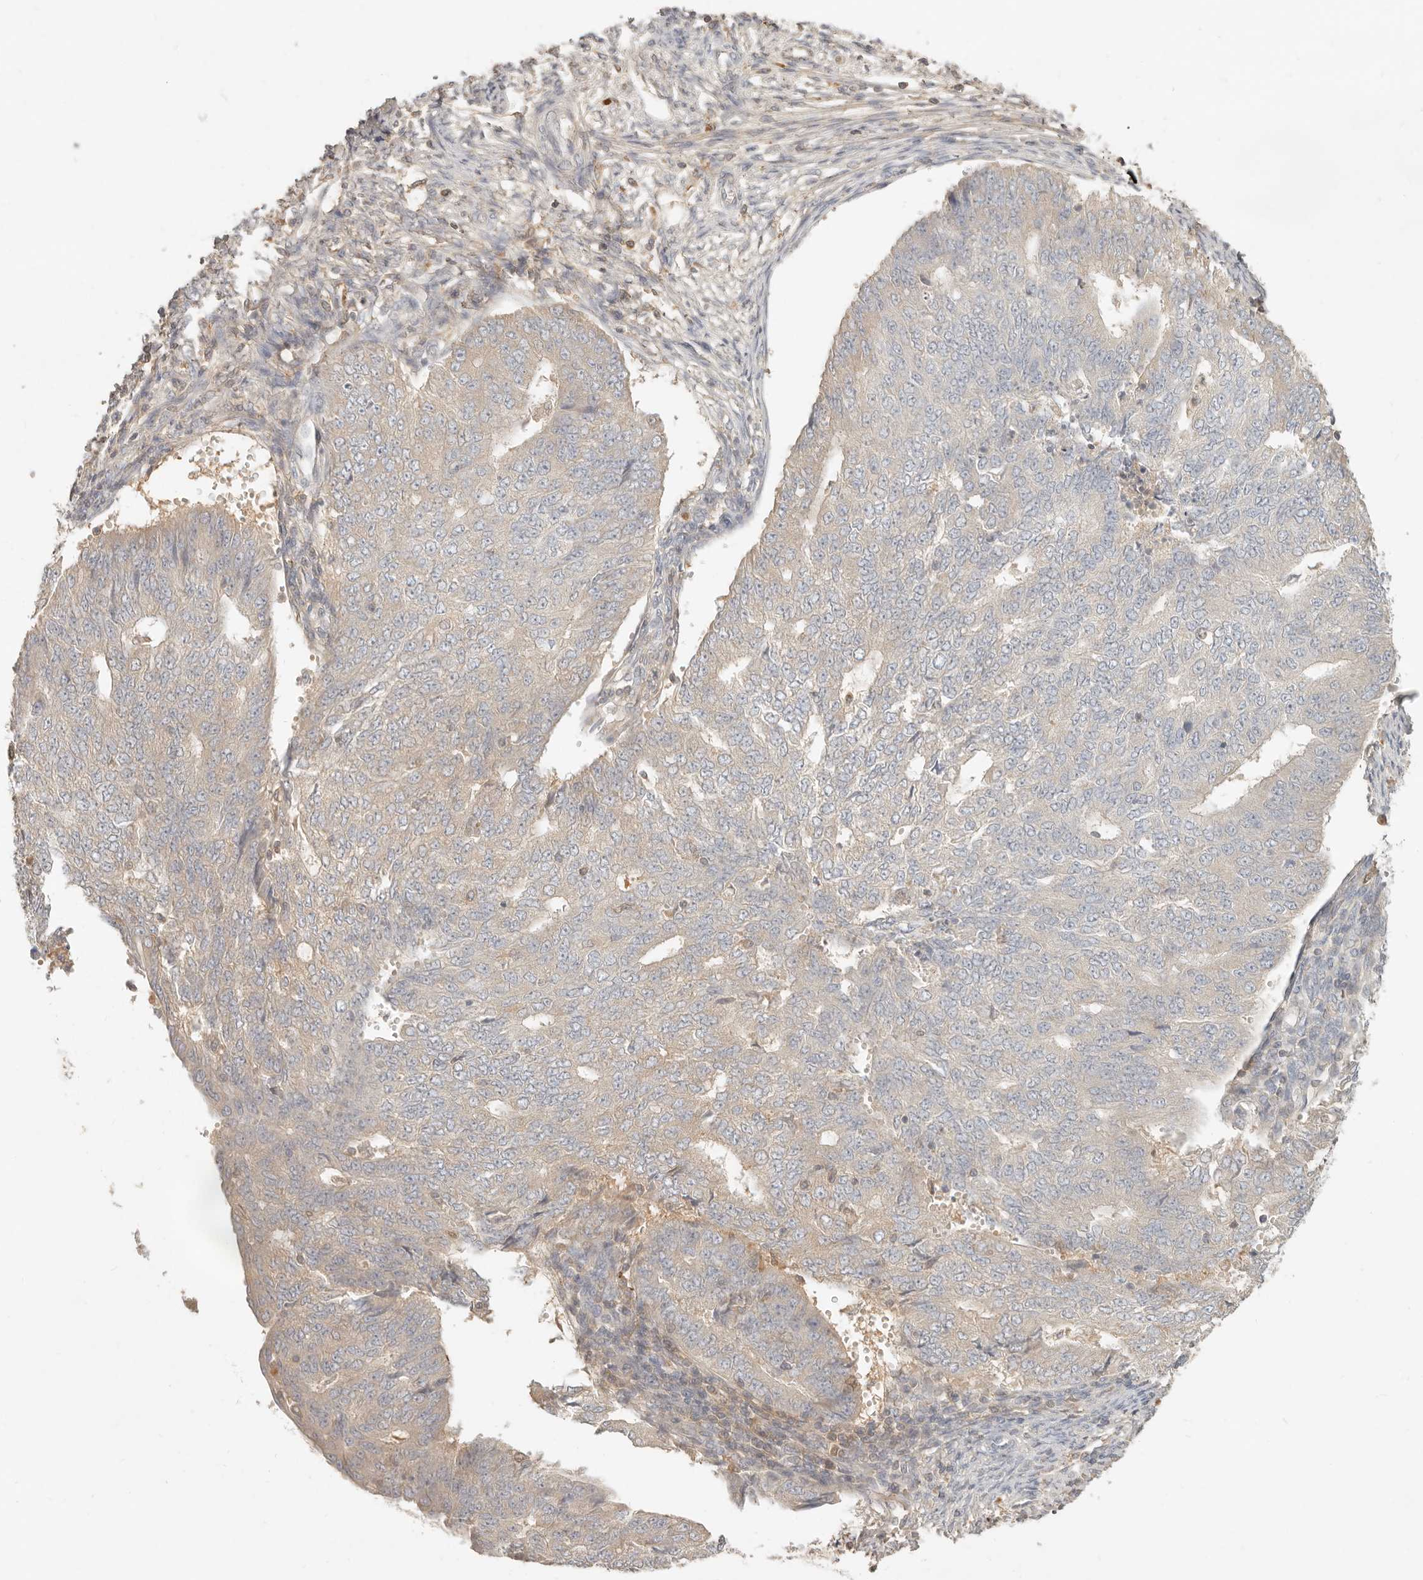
{"staining": {"intensity": "negative", "quantity": "none", "location": "none"}, "tissue": "endometrial cancer", "cell_type": "Tumor cells", "image_type": "cancer", "snomed": [{"axis": "morphology", "description": "Adenocarcinoma, NOS"}, {"axis": "topography", "description": "Endometrium"}], "caption": "Tumor cells are negative for brown protein staining in endometrial cancer.", "gene": "NECAP2", "patient": {"sex": "female", "age": 32}}